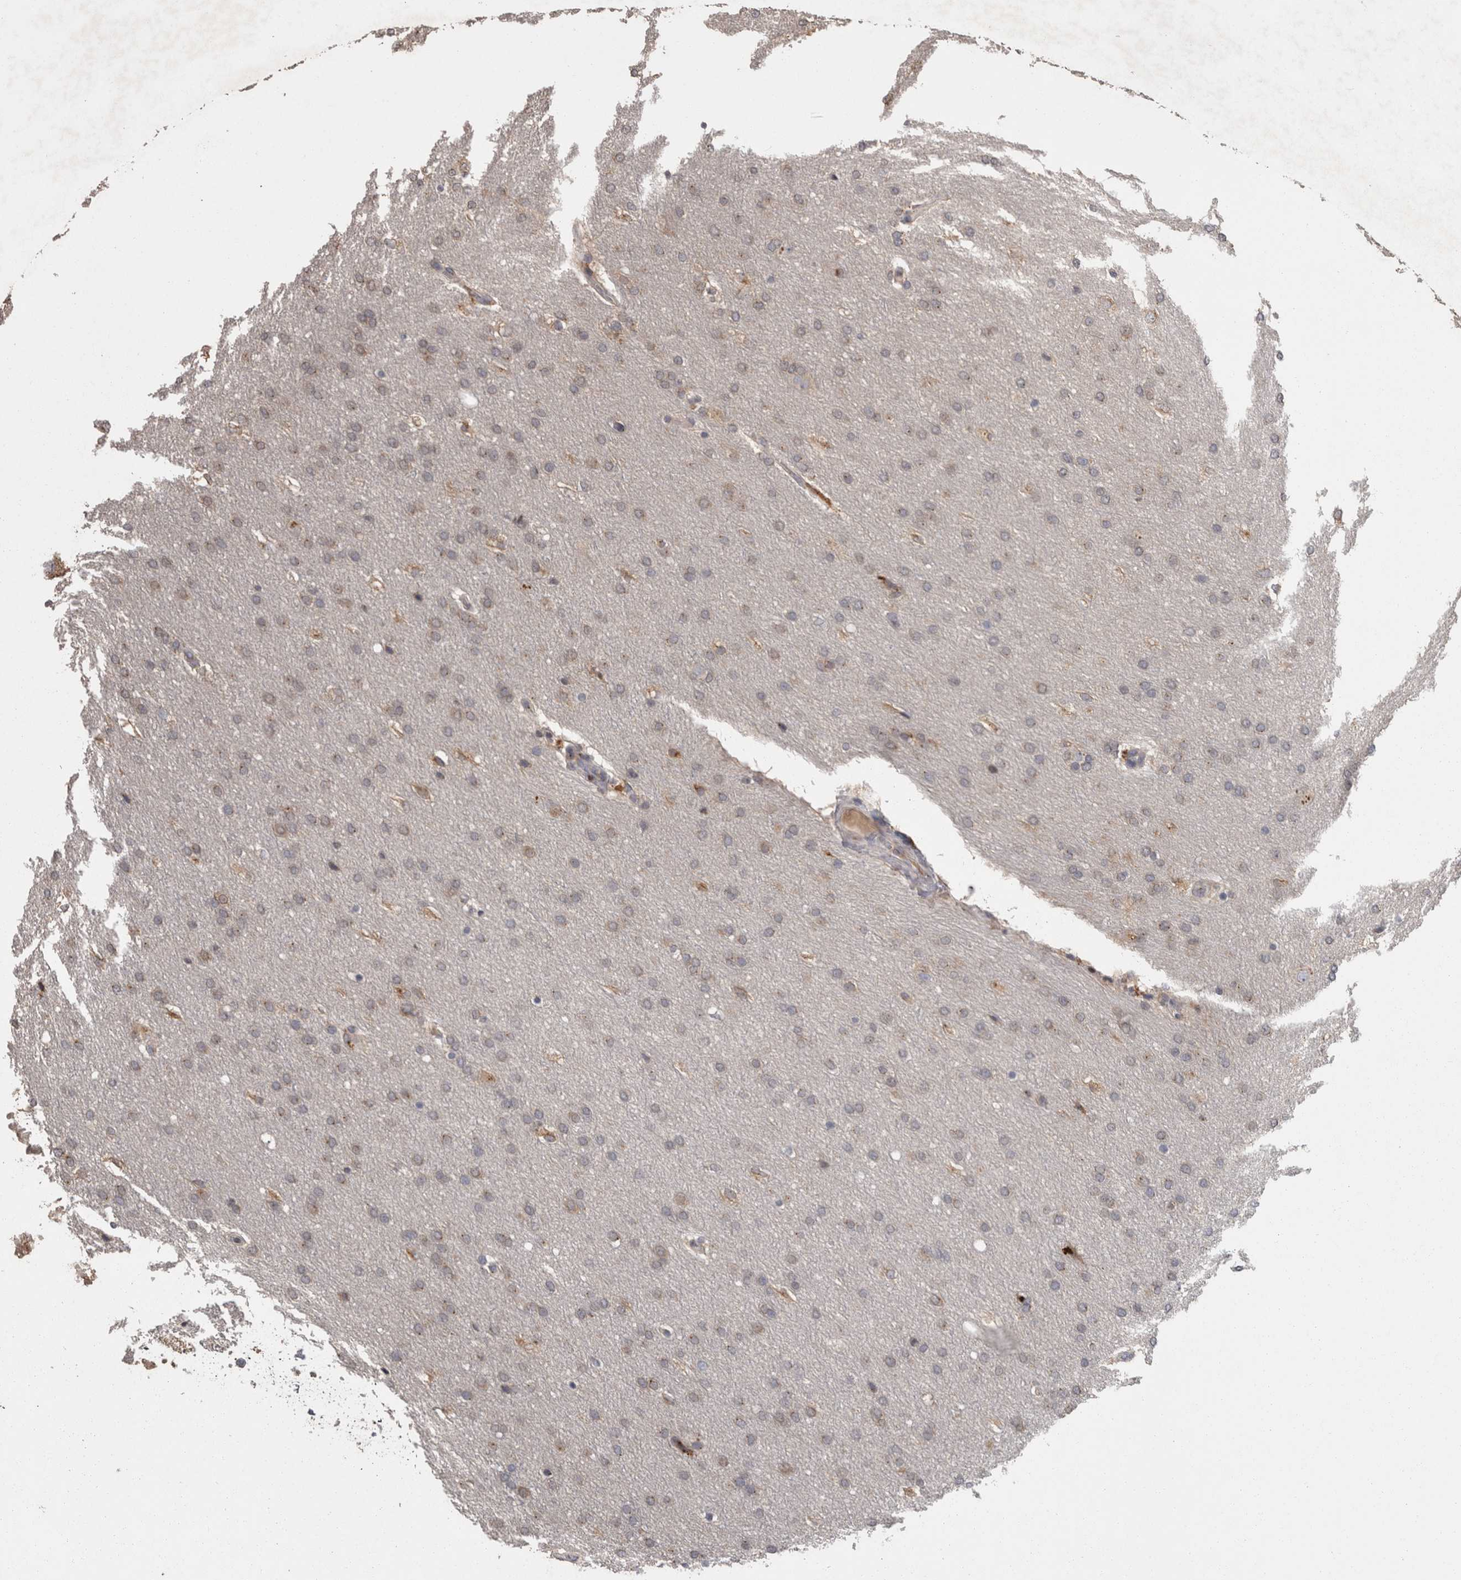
{"staining": {"intensity": "weak", "quantity": "<25%", "location": "cytoplasmic/membranous"}, "tissue": "glioma", "cell_type": "Tumor cells", "image_type": "cancer", "snomed": [{"axis": "morphology", "description": "Glioma, malignant, Low grade"}, {"axis": "topography", "description": "Brain"}], "caption": "Immunohistochemistry of human glioma reveals no staining in tumor cells. (DAB (3,3'-diaminobenzidine) immunohistochemistry (IHC) with hematoxylin counter stain).", "gene": "PCM1", "patient": {"sex": "female", "age": 37}}